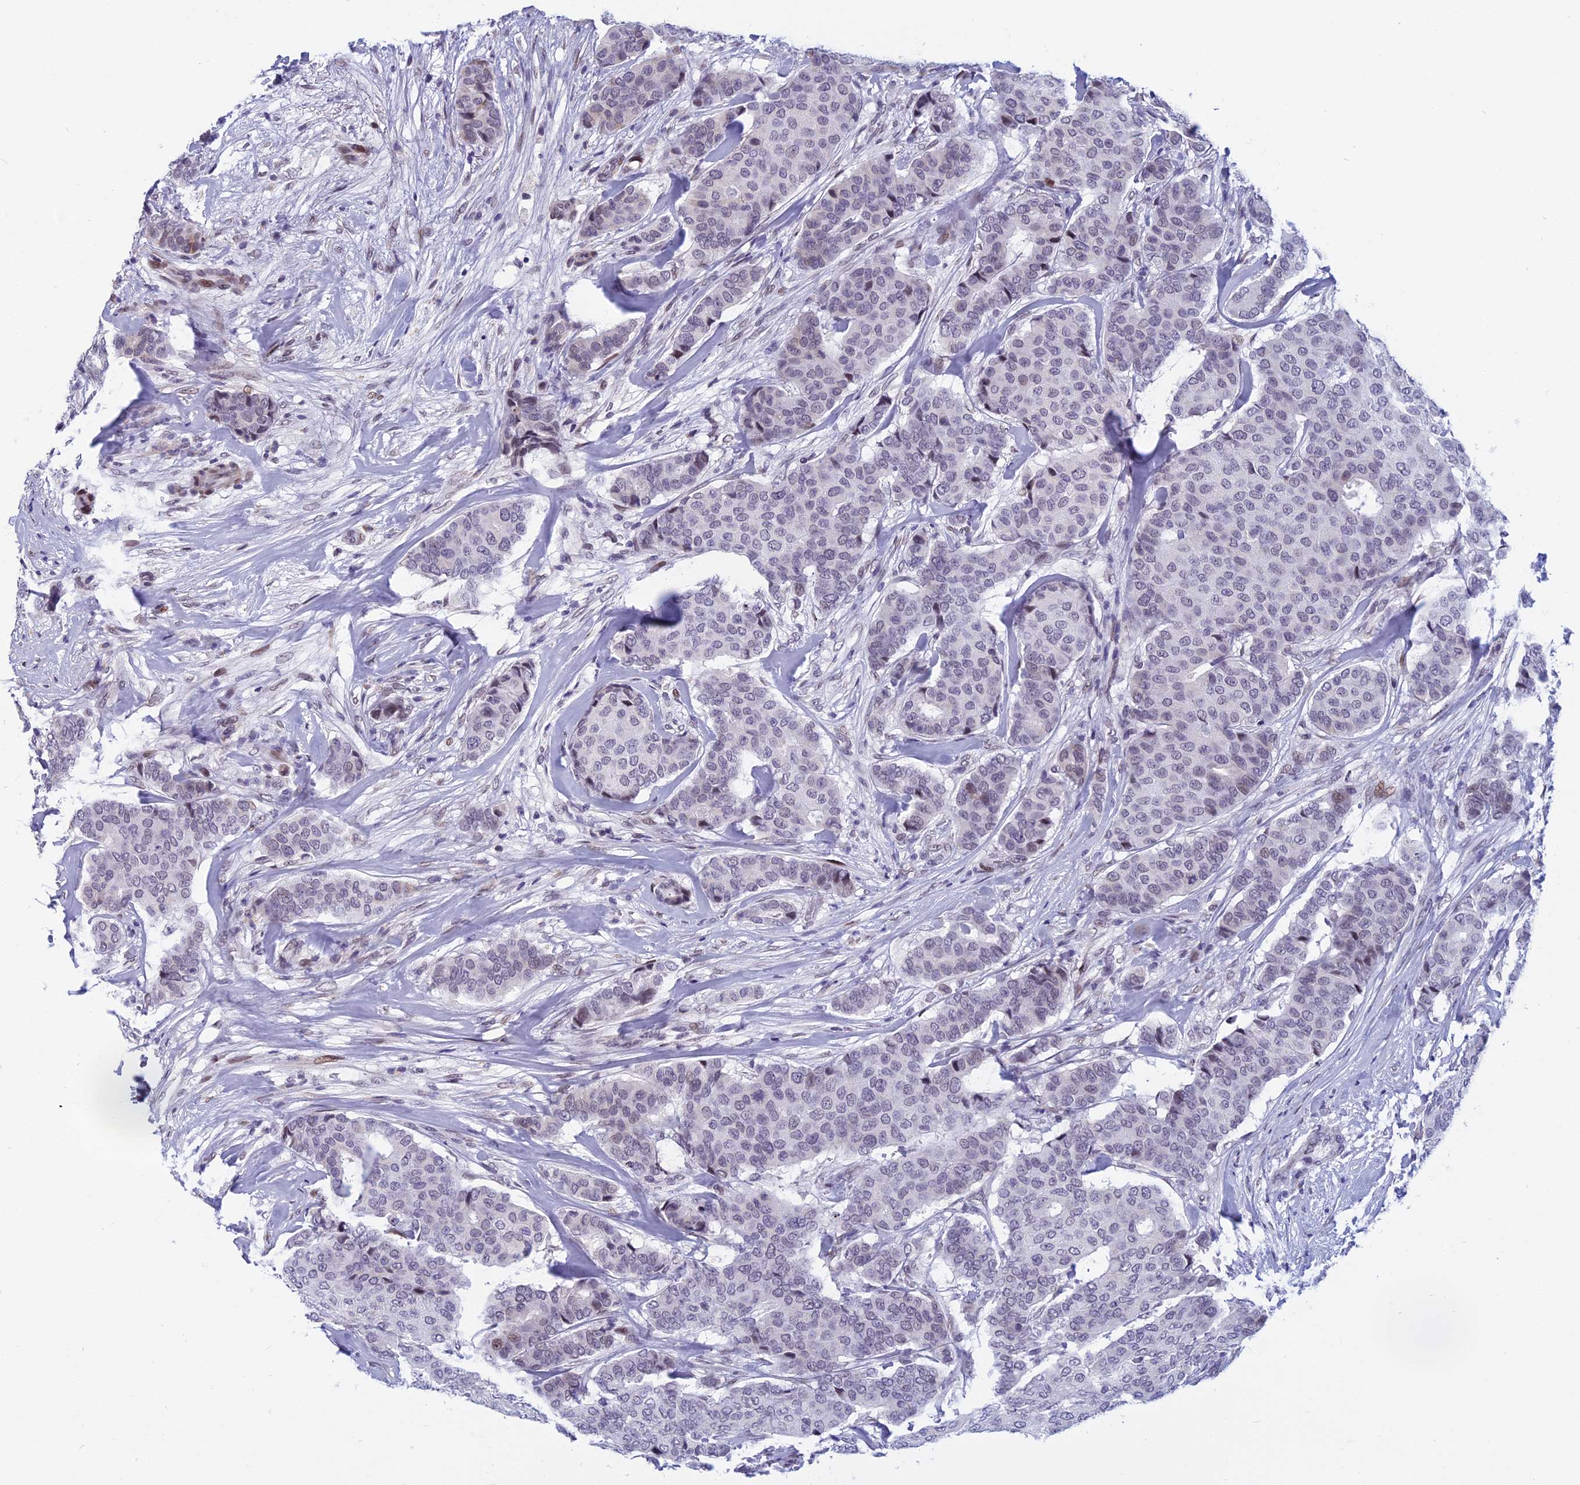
{"staining": {"intensity": "weak", "quantity": "<25%", "location": "nuclear"}, "tissue": "breast cancer", "cell_type": "Tumor cells", "image_type": "cancer", "snomed": [{"axis": "morphology", "description": "Duct carcinoma"}, {"axis": "topography", "description": "Breast"}], "caption": "High power microscopy micrograph of an immunohistochemistry histopathology image of breast invasive ductal carcinoma, revealing no significant positivity in tumor cells.", "gene": "CDC7", "patient": {"sex": "female", "age": 75}}